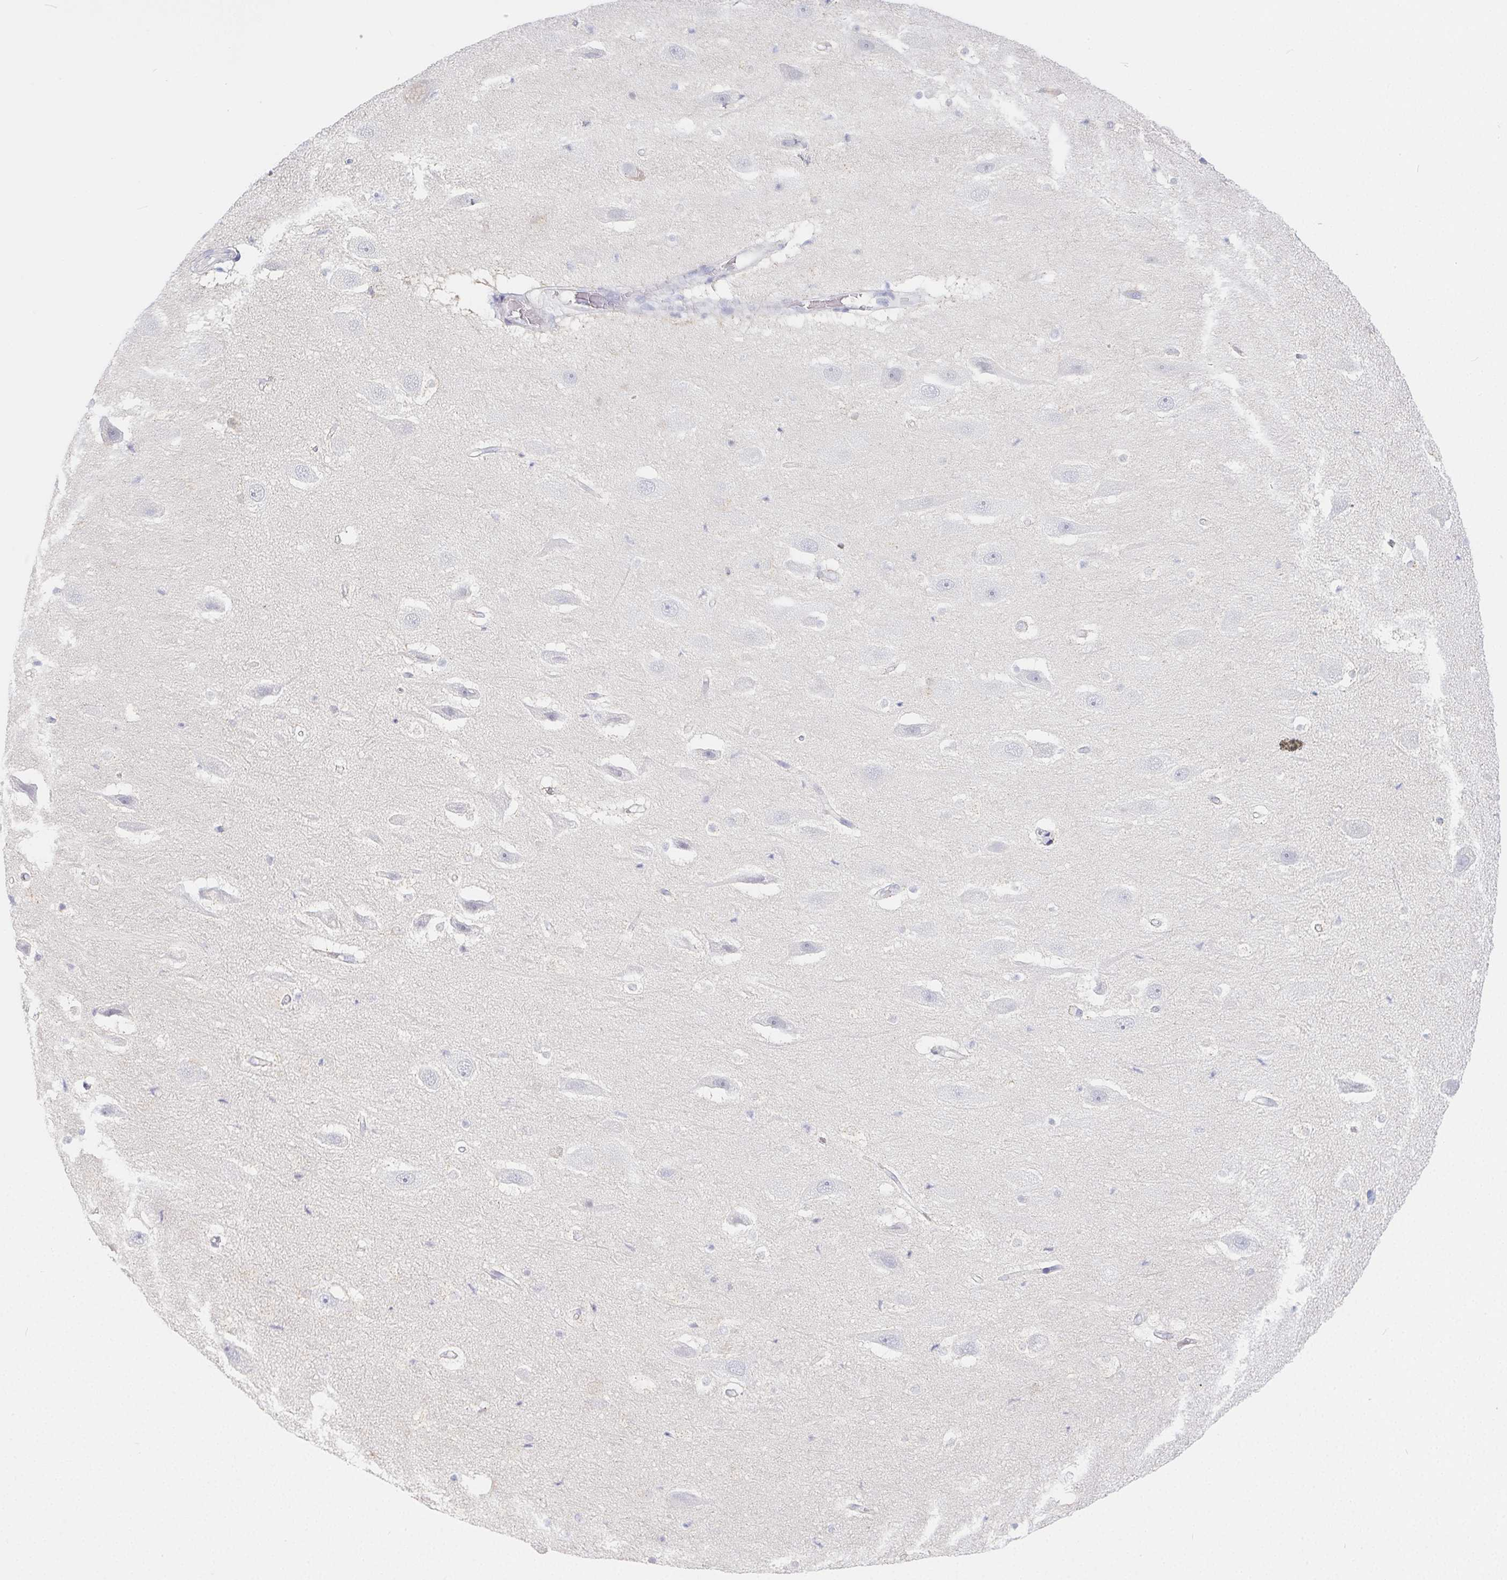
{"staining": {"intensity": "negative", "quantity": "none", "location": "none"}, "tissue": "hippocampus", "cell_type": "Glial cells", "image_type": "normal", "snomed": [{"axis": "morphology", "description": "Normal tissue, NOS"}, {"axis": "topography", "description": "Hippocampus"}], "caption": "Image shows no protein positivity in glial cells of benign hippocampus. (Stains: DAB IHC with hematoxylin counter stain, Microscopy: brightfield microscopy at high magnification).", "gene": "GLIPR1L1", "patient": {"sex": "male", "age": 26}}